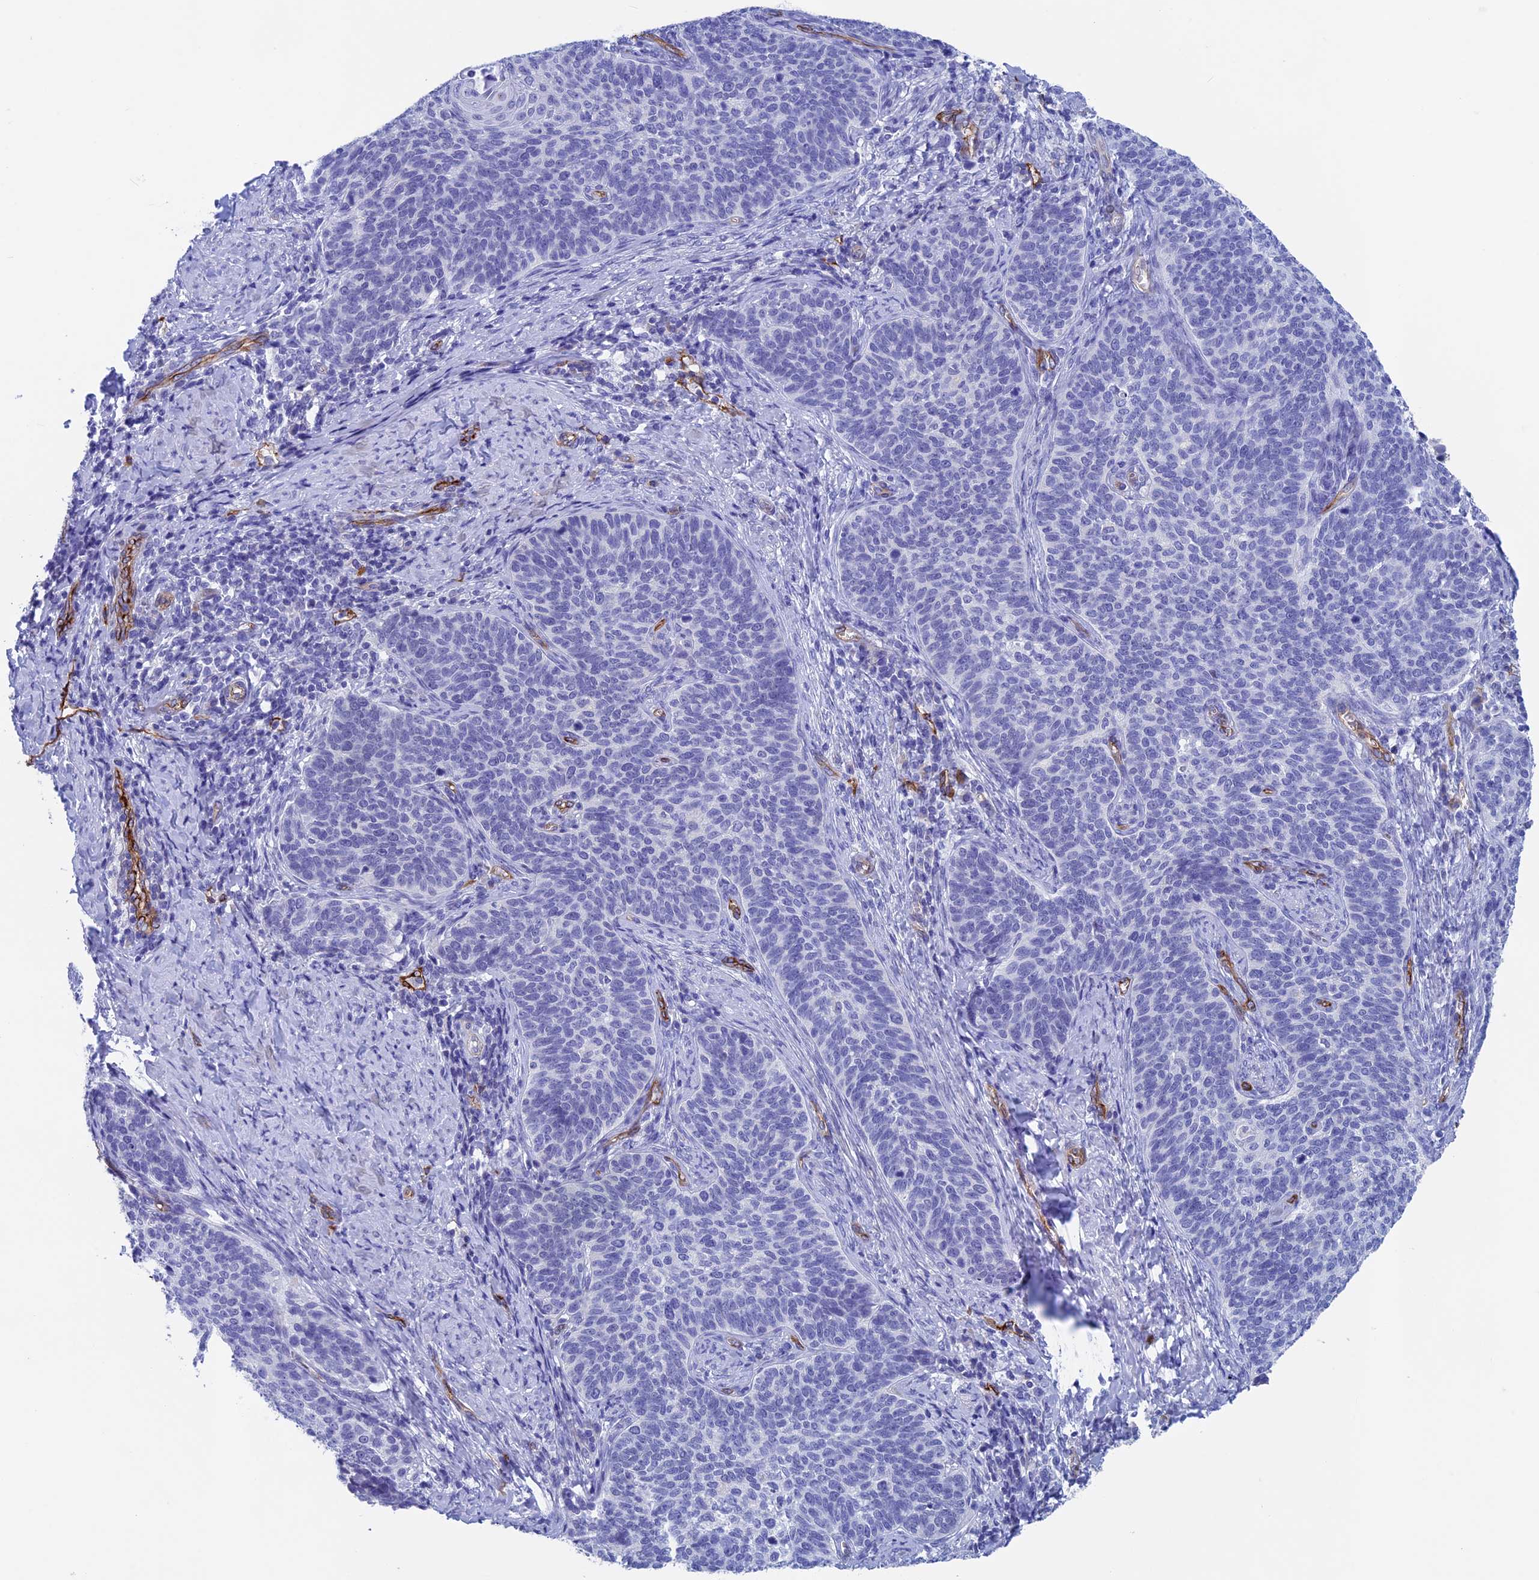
{"staining": {"intensity": "negative", "quantity": "none", "location": "none"}, "tissue": "cervical cancer", "cell_type": "Tumor cells", "image_type": "cancer", "snomed": [{"axis": "morphology", "description": "Normal tissue, NOS"}, {"axis": "morphology", "description": "Squamous cell carcinoma, NOS"}, {"axis": "topography", "description": "Cervix"}], "caption": "Immunohistochemistry of cervical cancer (squamous cell carcinoma) shows no positivity in tumor cells. (DAB immunohistochemistry (IHC) visualized using brightfield microscopy, high magnification).", "gene": "INSYN1", "patient": {"sex": "female", "age": 39}}